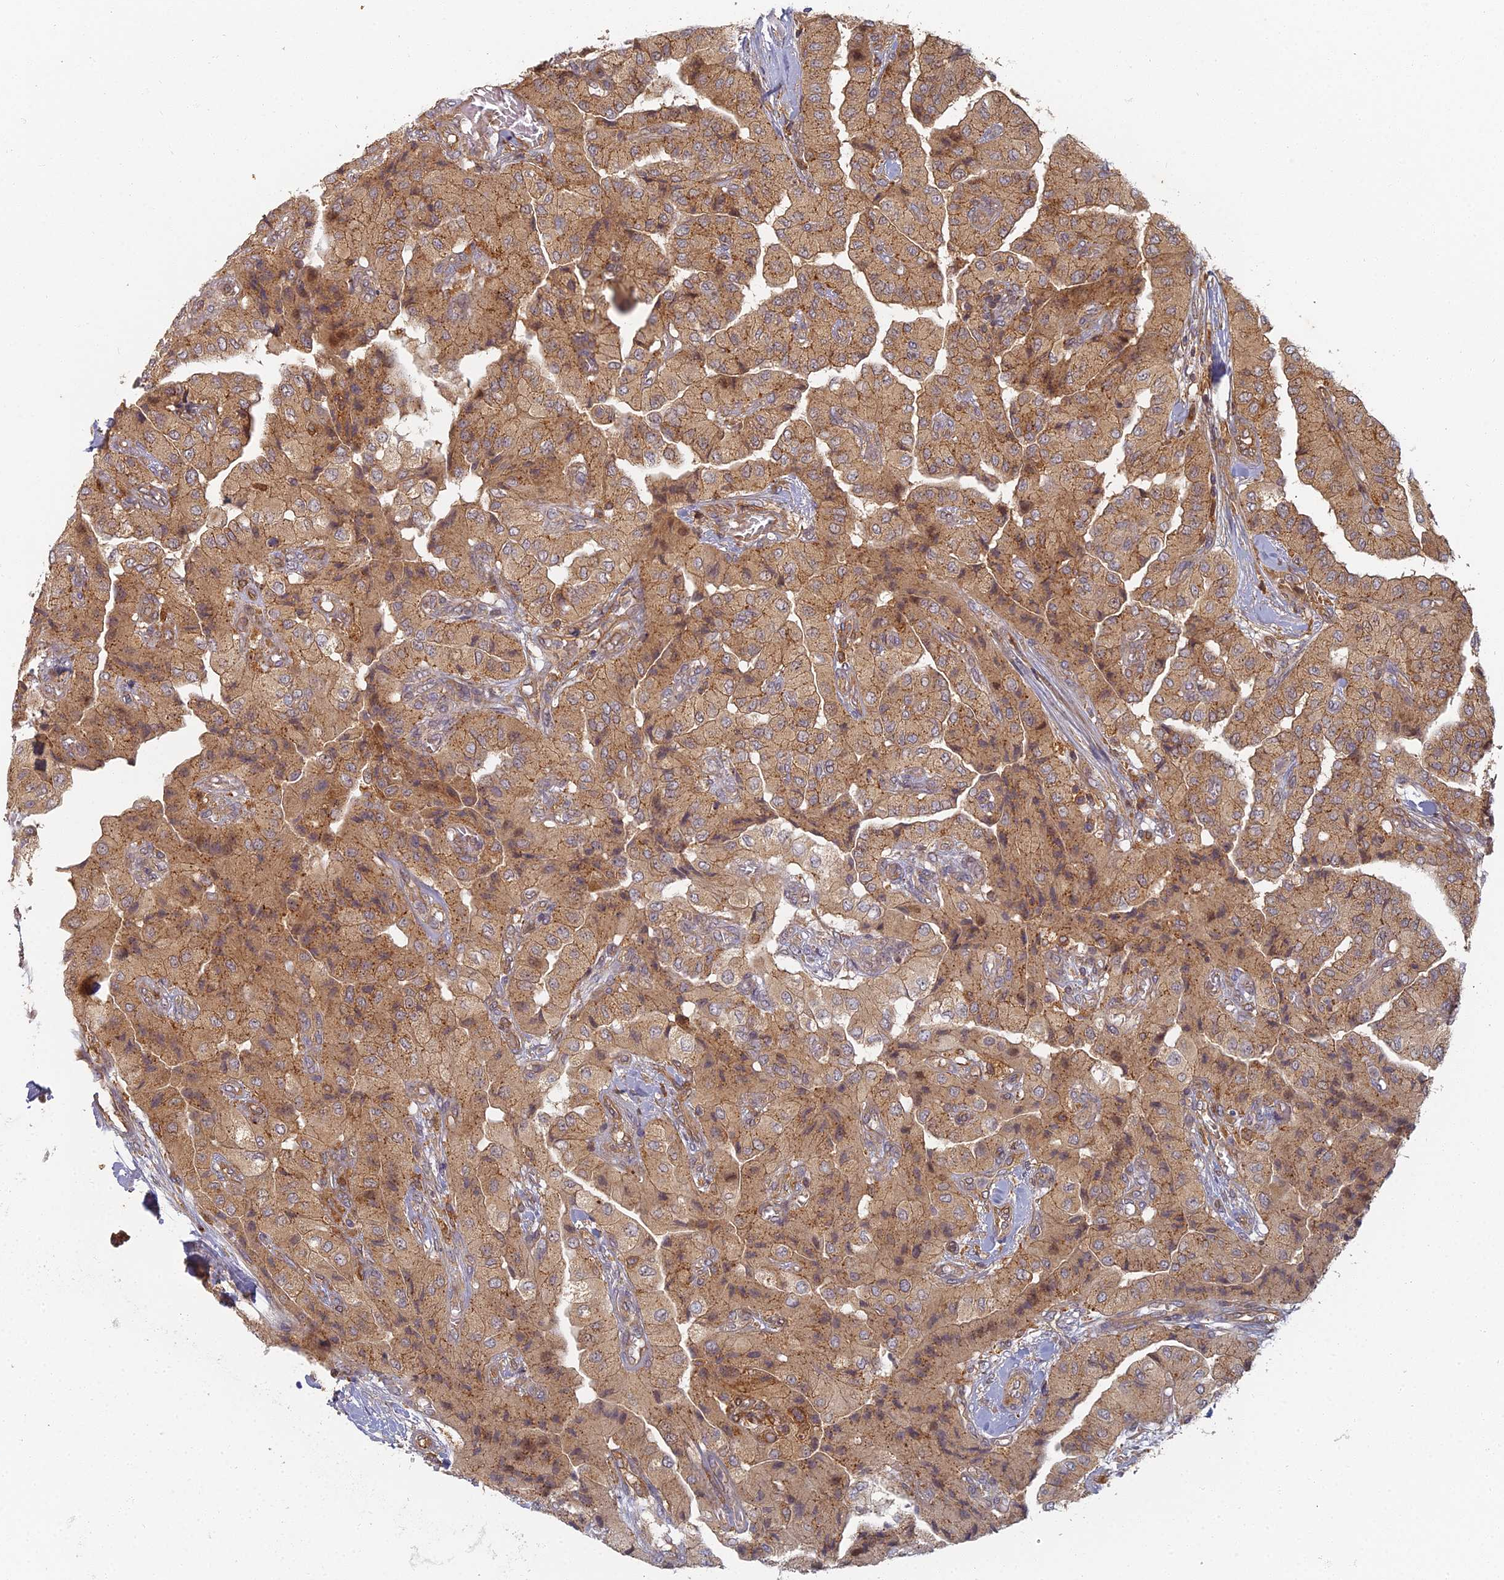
{"staining": {"intensity": "moderate", "quantity": ">75%", "location": "cytoplasmic/membranous"}, "tissue": "head and neck cancer", "cell_type": "Tumor cells", "image_type": "cancer", "snomed": [{"axis": "morphology", "description": "Adenocarcinoma, NOS"}, {"axis": "topography", "description": "Head-Neck"}], "caption": "A medium amount of moderate cytoplasmic/membranous expression is seen in about >75% of tumor cells in head and neck cancer tissue.", "gene": "INO80D", "patient": {"sex": "male", "age": 66}}